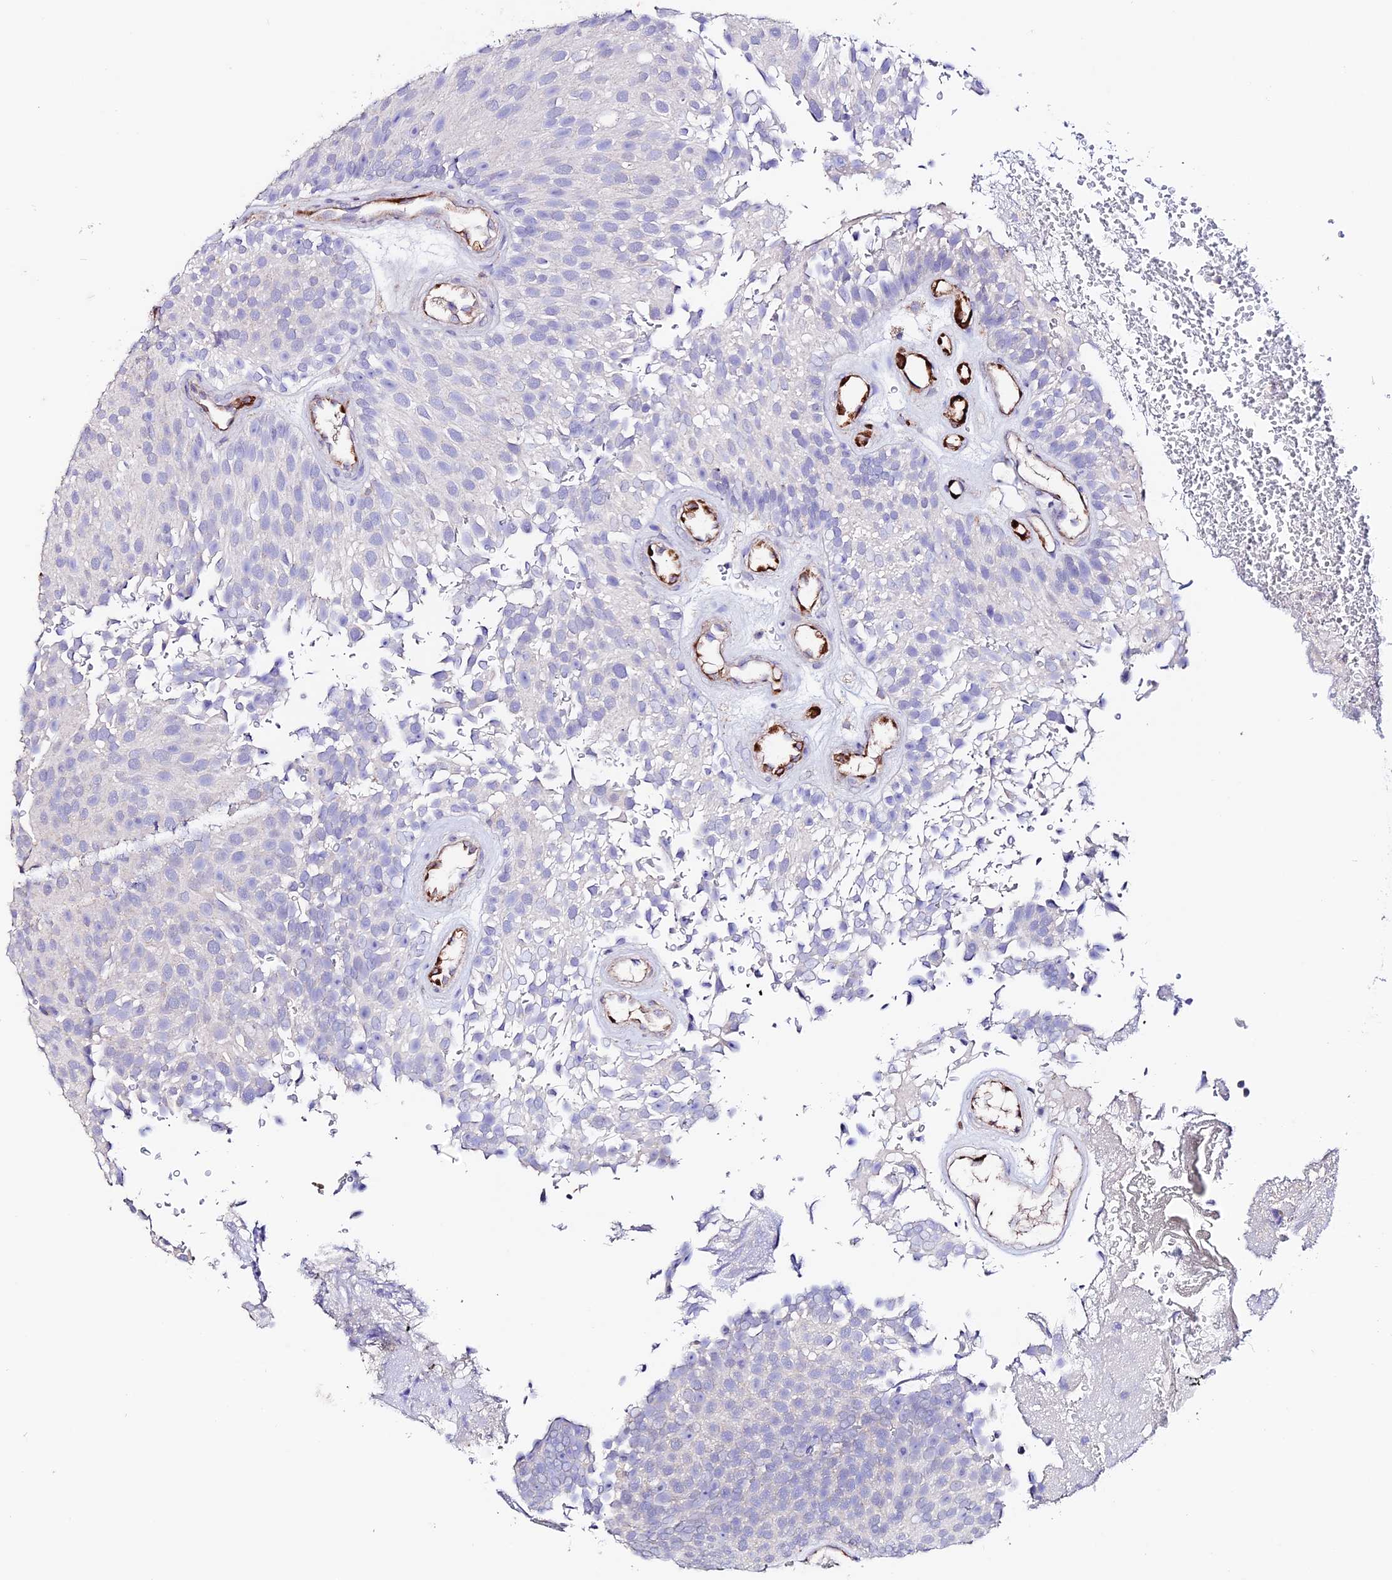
{"staining": {"intensity": "negative", "quantity": "none", "location": "none"}, "tissue": "urothelial cancer", "cell_type": "Tumor cells", "image_type": "cancer", "snomed": [{"axis": "morphology", "description": "Urothelial carcinoma, Low grade"}, {"axis": "topography", "description": "Urinary bladder"}], "caption": "A micrograph of low-grade urothelial carcinoma stained for a protein reveals no brown staining in tumor cells. (DAB (3,3'-diaminobenzidine) immunohistochemistry (IHC), high magnification).", "gene": "ESM1", "patient": {"sex": "male", "age": 78}}